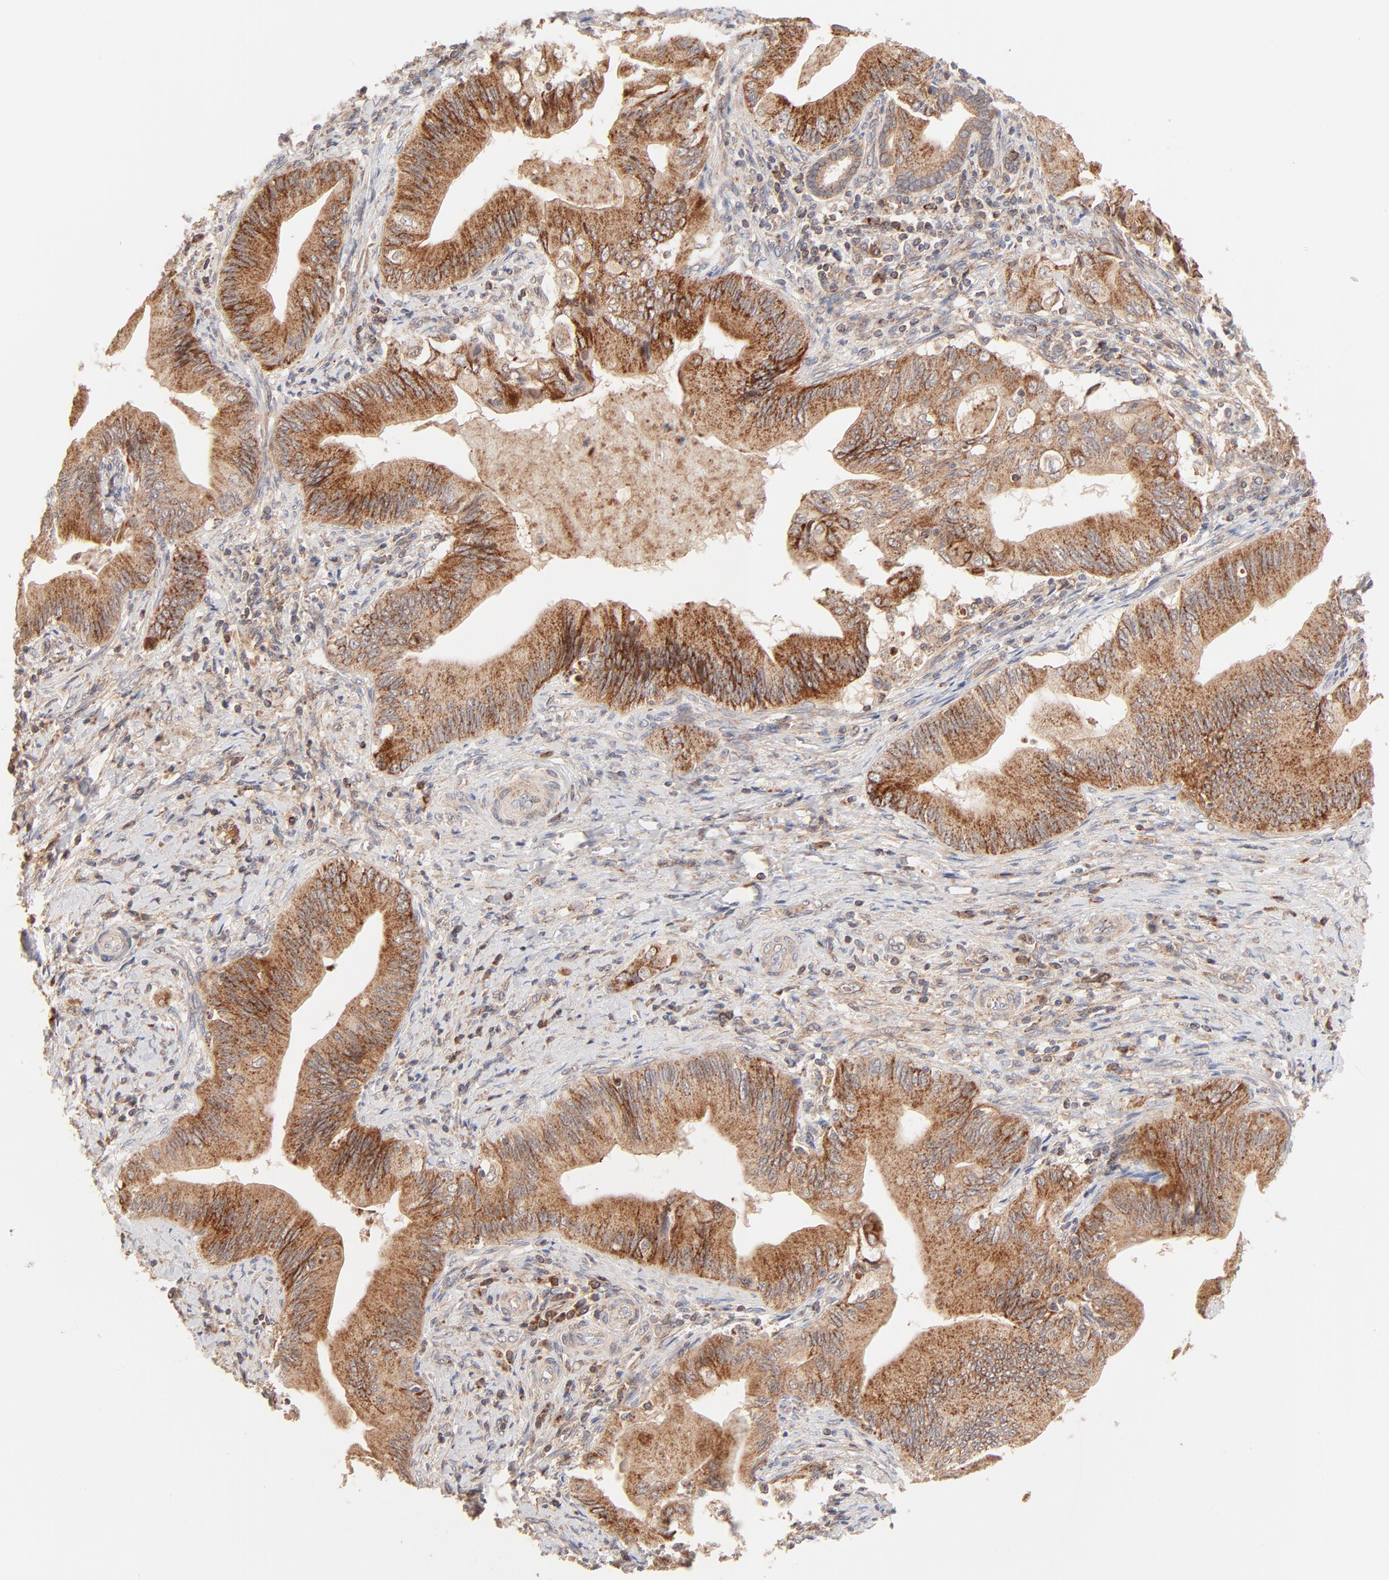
{"staining": {"intensity": "strong", "quantity": ">75%", "location": "cytoplasmic/membranous"}, "tissue": "liver cancer", "cell_type": "Tumor cells", "image_type": "cancer", "snomed": [{"axis": "morphology", "description": "Cholangiocarcinoma"}, {"axis": "topography", "description": "Liver"}], "caption": "Immunohistochemistry (IHC) histopathology image of human liver cholangiocarcinoma stained for a protein (brown), which displays high levels of strong cytoplasmic/membranous expression in approximately >75% of tumor cells.", "gene": "CSPG4", "patient": {"sex": "male", "age": 58}}